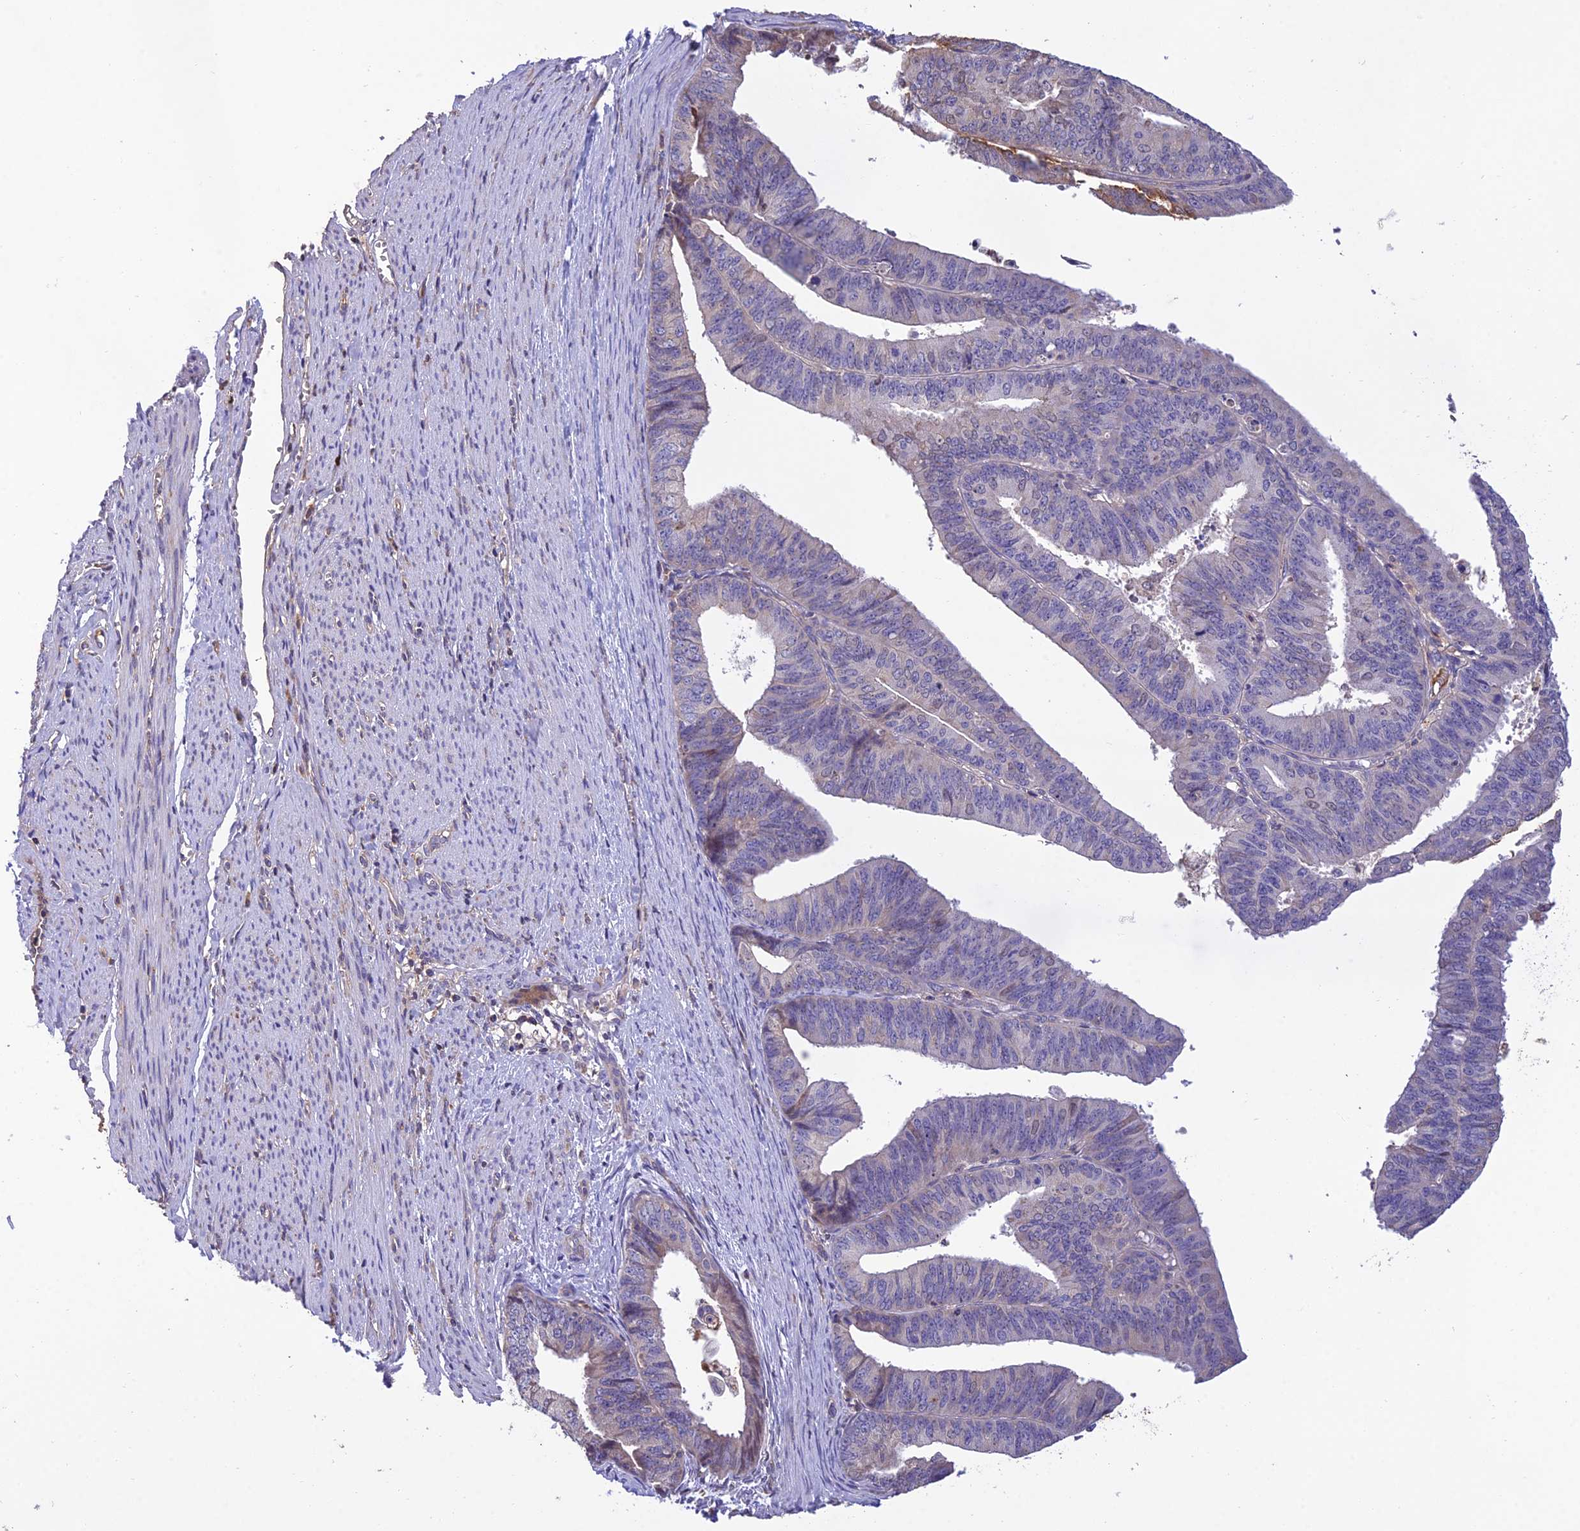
{"staining": {"intensity": "negative", "quantity": "none", "location": "none"}, "tissue": "endometrial cancer", "cell_type": "Tumor cells", "image_type": "cancer", "snomed": [{"axis": "morphology", "description": "Adenocarcinoma, NOS"}, {"axis": "topography", "description": "Endometrium"}], "caption": "Micrograph shows no significant protein expression in tumor cells of endometrial cancer.", "gene": "MIOS", "patient": {"sex": "female", "age": 73}}